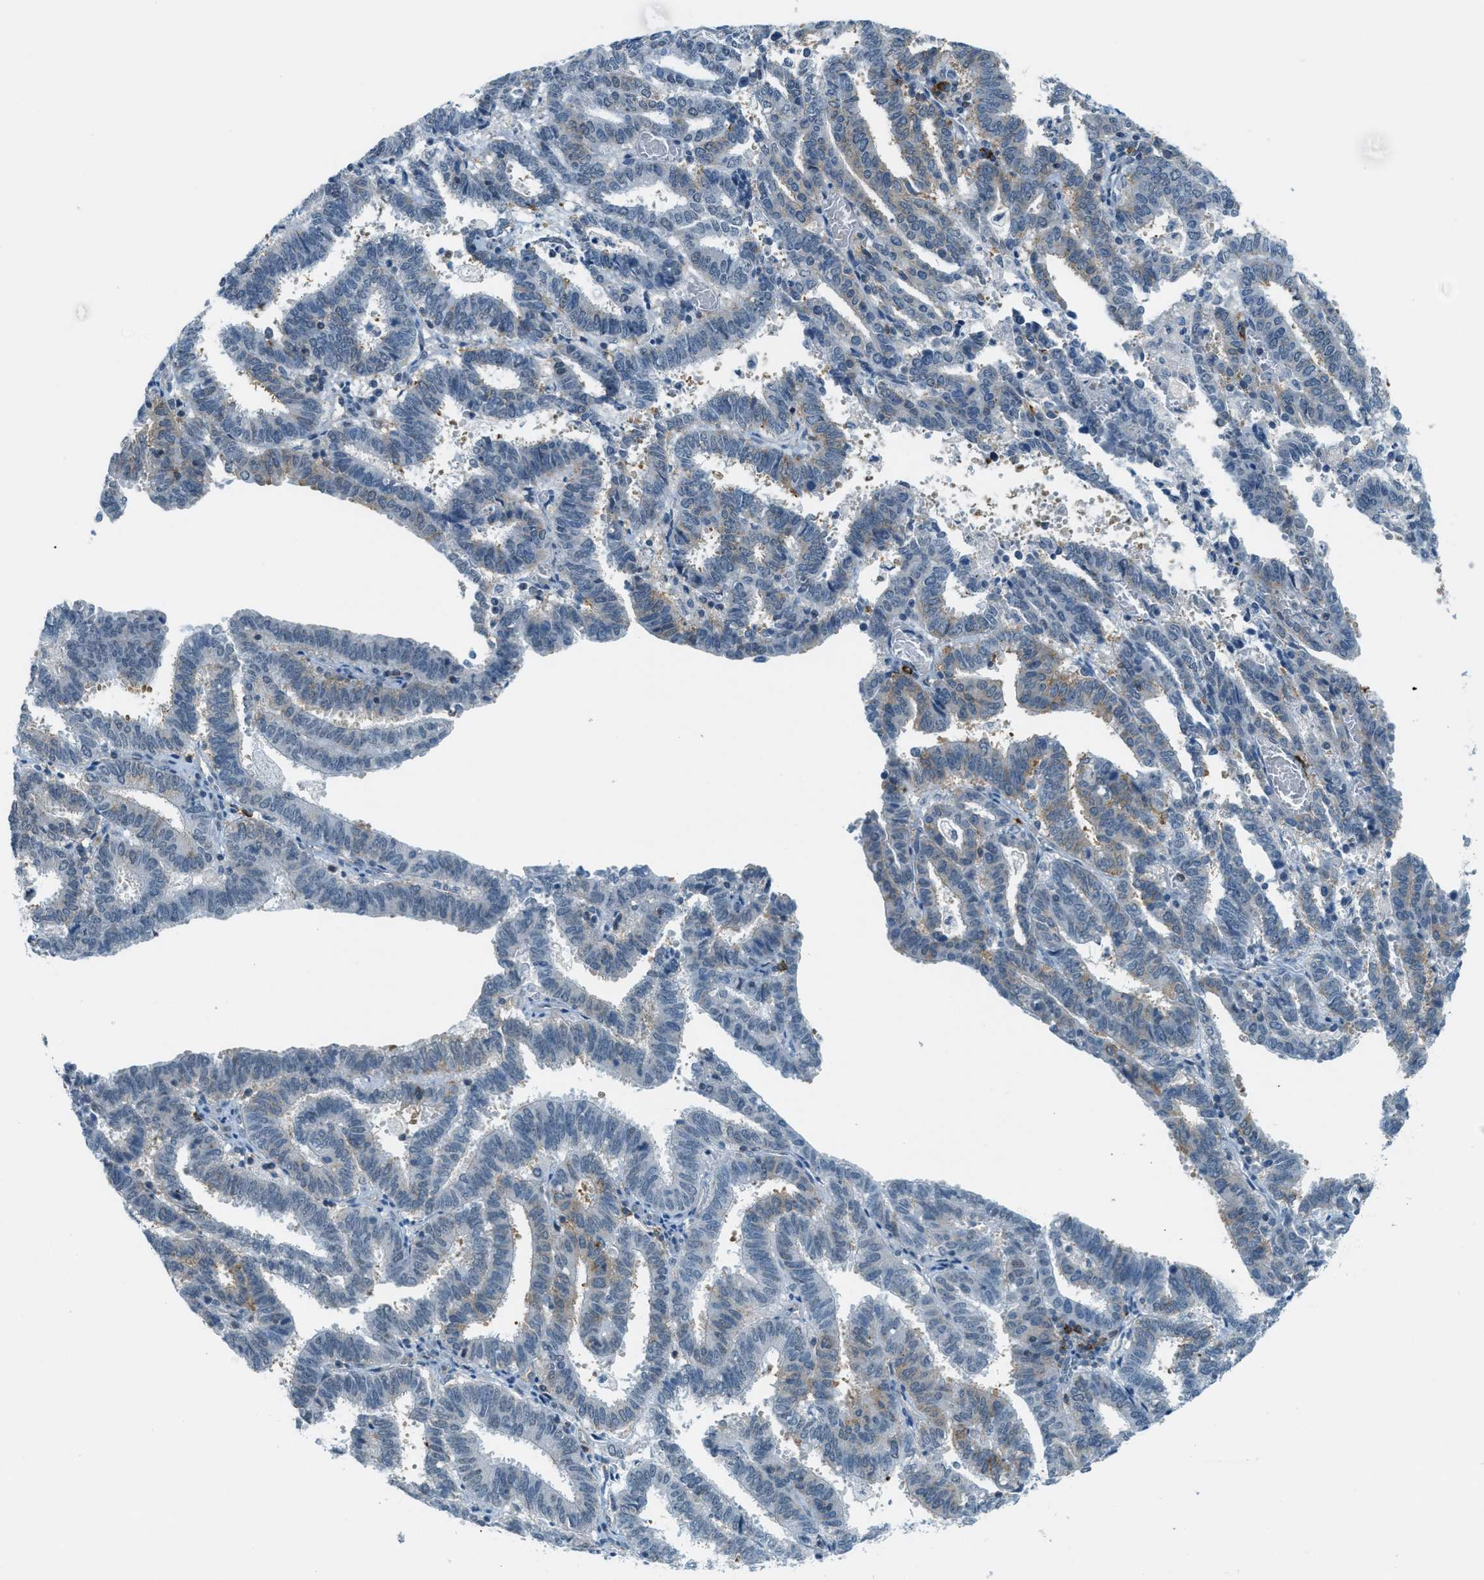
{"staining": {"intensity": "moderate", "quantity": "25%-75%", "location": "cytoplasmic/membranous"}, "tissue": "endometrial cancer", "cell_type": "Tumor cells", "image_type": "cancer", "snomed": [{"axis": "morphology", "description": "Adenocarcinoma, NOS"}, {"axis": "topography", "description": "Uterus"}], "caption": "This micrograph exhibits immunohistochemistry (IHC) staining of human endometrial cancer (adenocarcinoma), with medium moderate cytoplasmic/membranous positivity in approximately 25%-75% of tumor cells.", "gene": "FYN", "patient": {"sex": "female", "age": 83}}